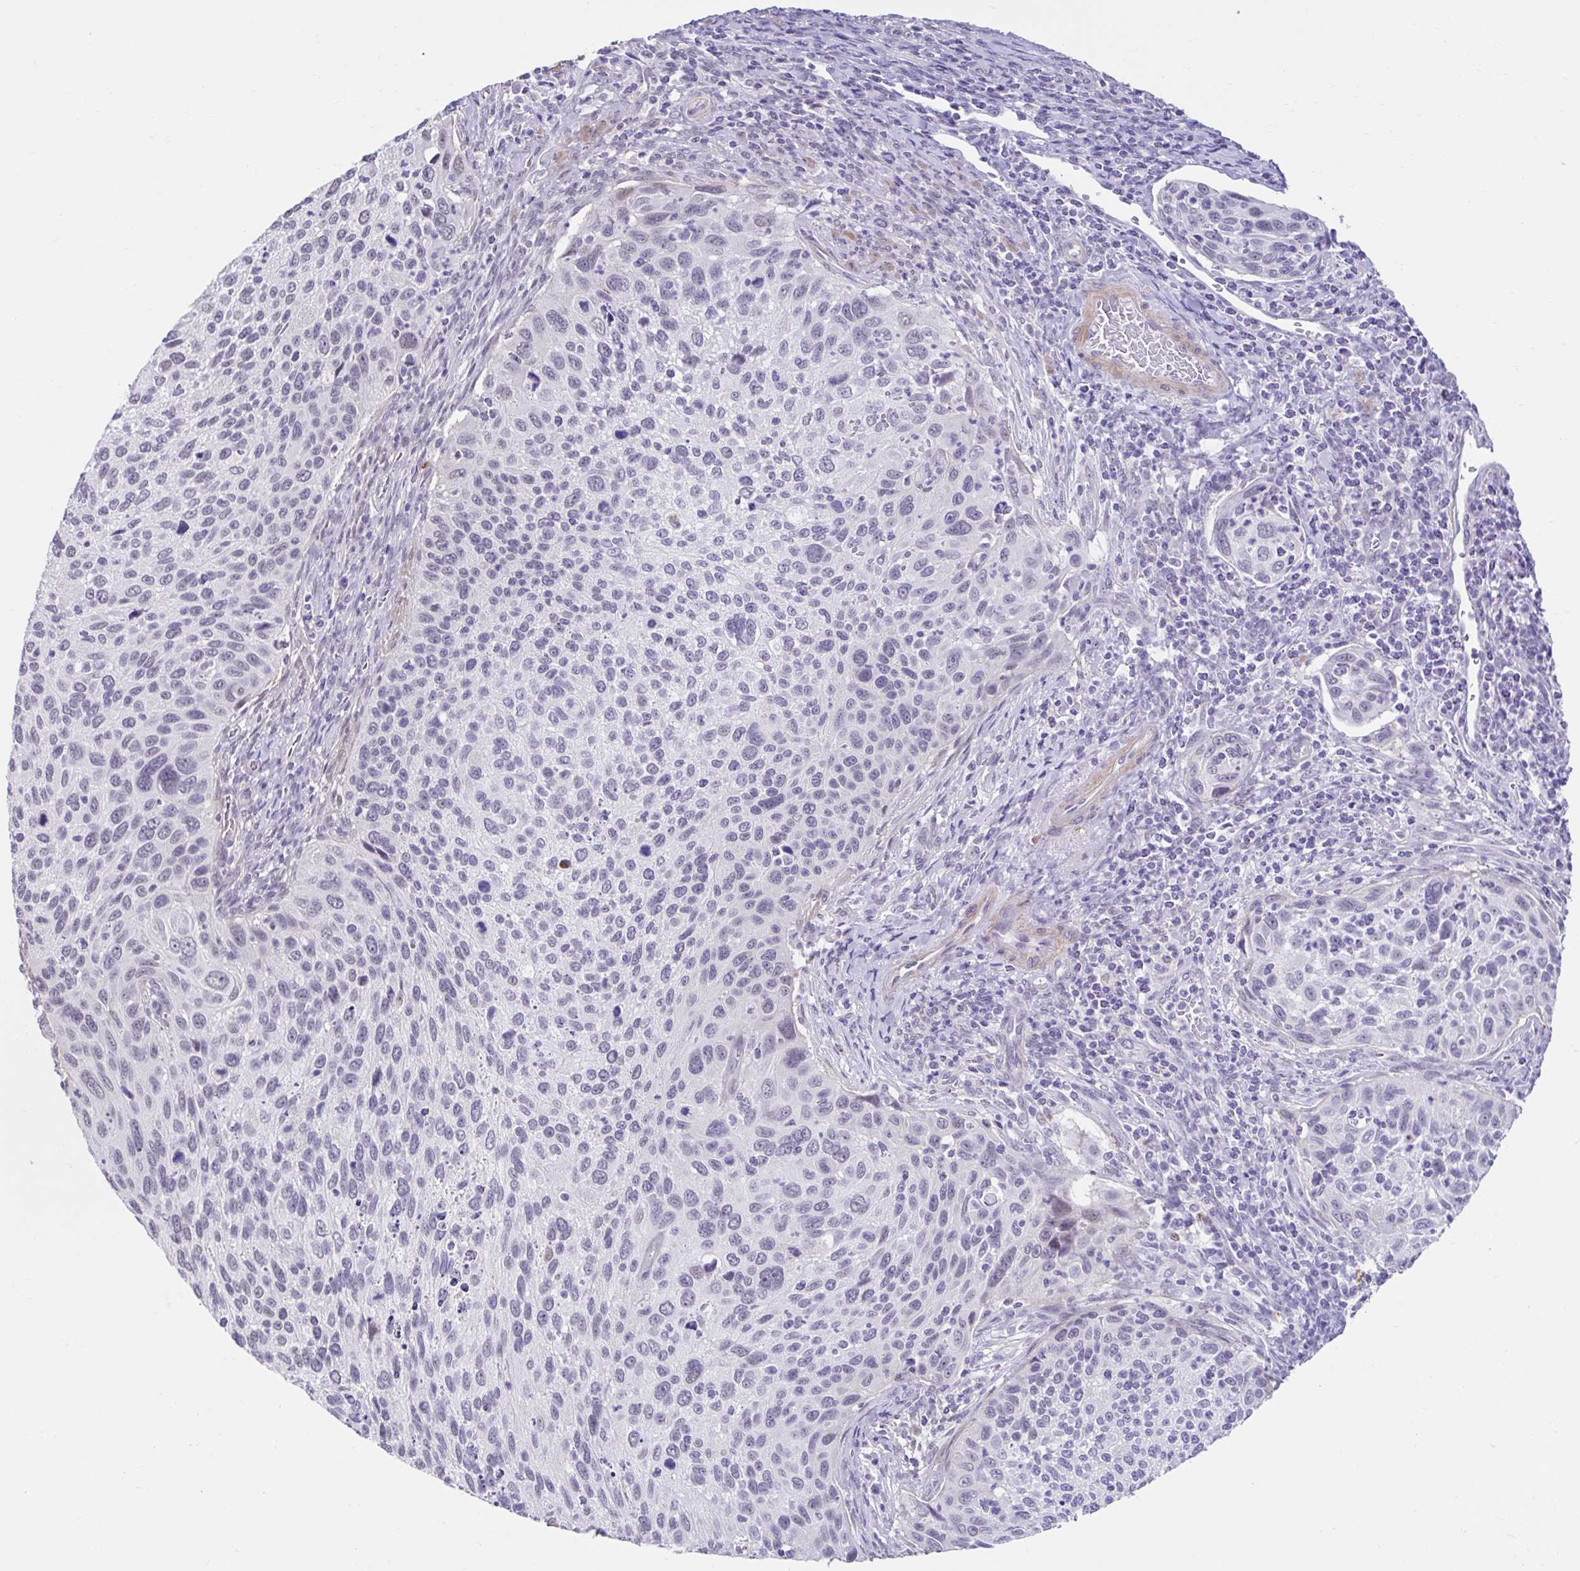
{"staining": {"intensity": "negative", "quantity": "none", "location": "none"}, "tissue": "cervical cancer", "cell_type": "Tumor cells", "image_type": "cancer", "snomed": [{"axis": "morphology", "description": "Squamous cell carcinoma, NOS"}, {"axis": "topography", "description": "Cervix"}], "caption": "Tumor cells show no significant protein expression in cervical squamous cell carcinoma.", "gene": "DCAF17", "patient": {"sex": "female", "age": 70}}